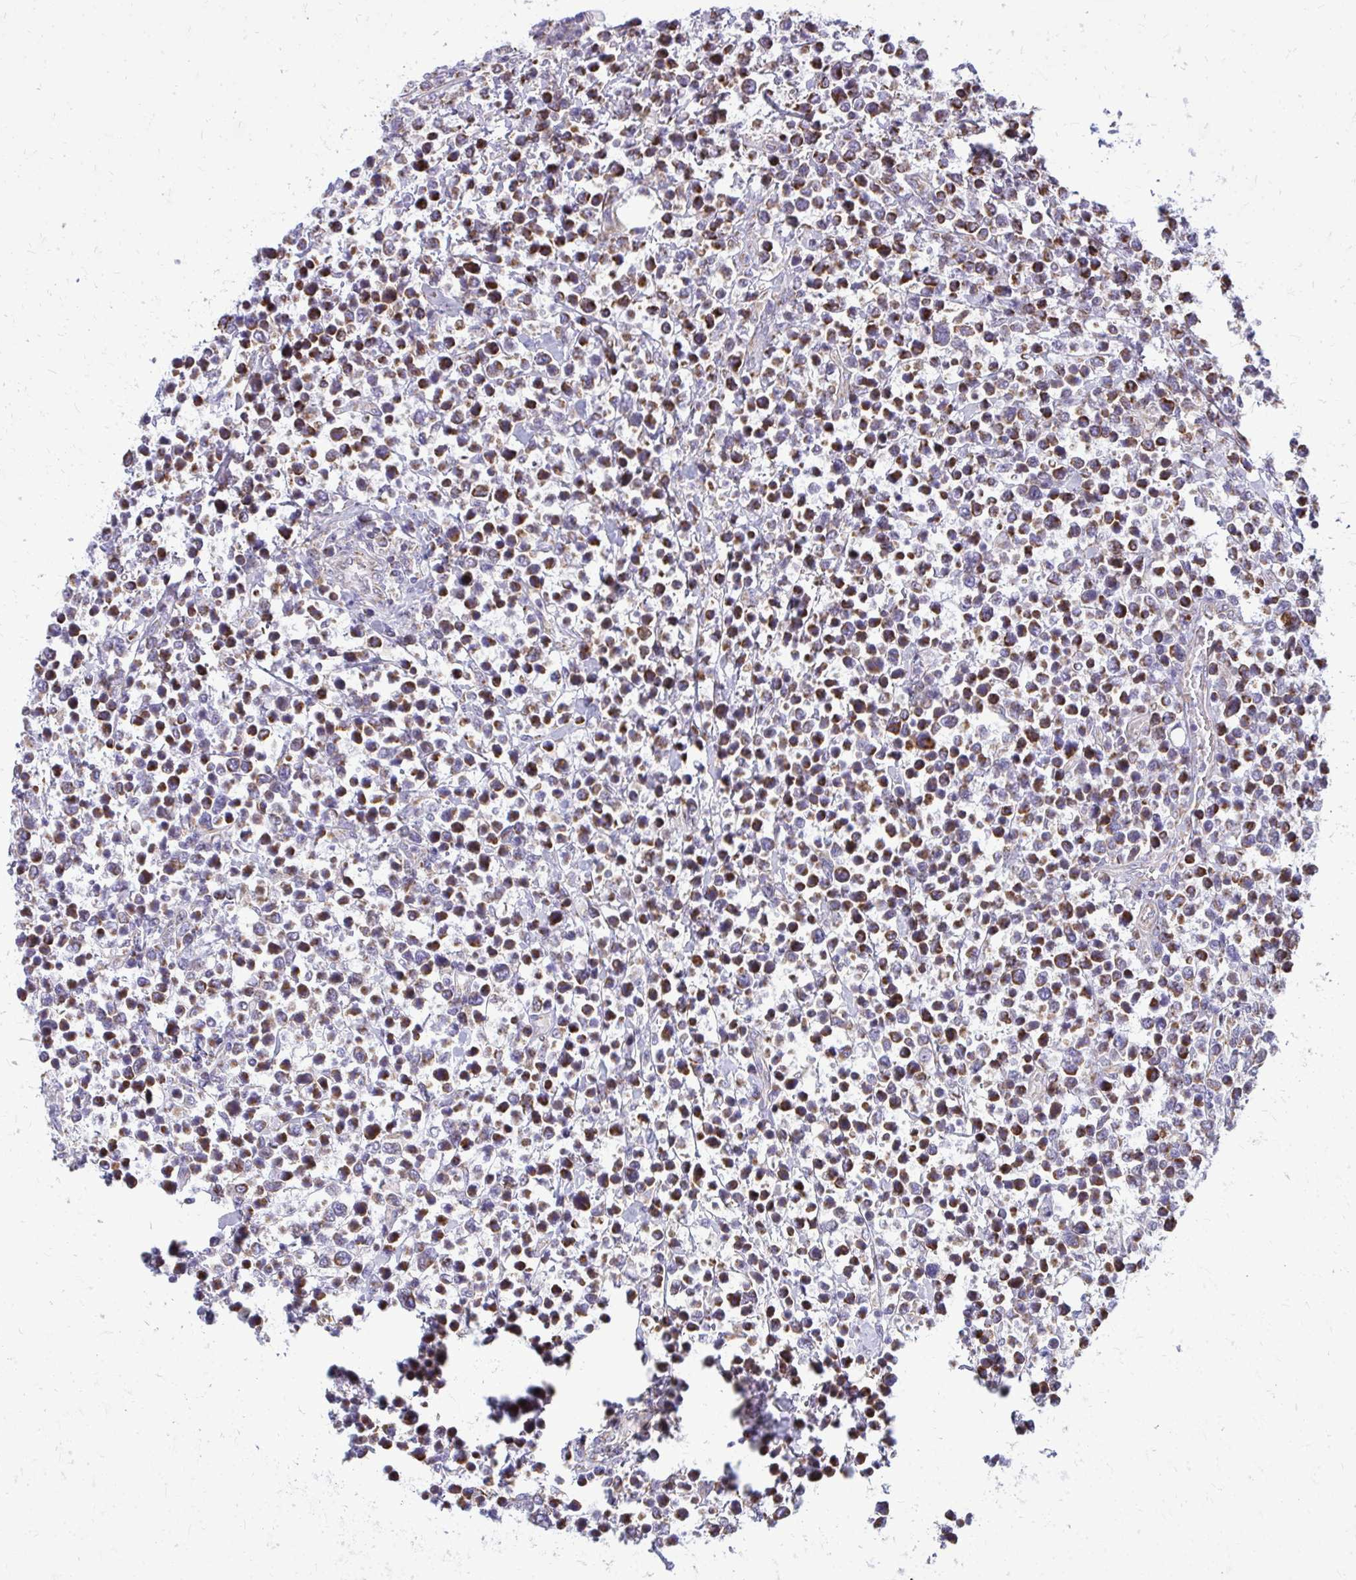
{"staining": {"intensity": "moderate", "quantity": ">75%", "location": "cytoplasmic/membranous"}, "tissue": "lymphoma", "cell_type": "Tumor cells", "image_type": "cancer", "snomed": [{"axis": "morphology", "description": "Malignant lymphoma, non-Hodgkin's type, High grade"}, {"axis": "topography", "description": "Soft tissue"}], "caption": "A medium amount of moderate cytoplasmic/membranous staining is appreciated in about >75% of tumor cells in lymphoma tissue.", "gene": "IFIT1", "patient": {"sex": "female", "age": 56}}